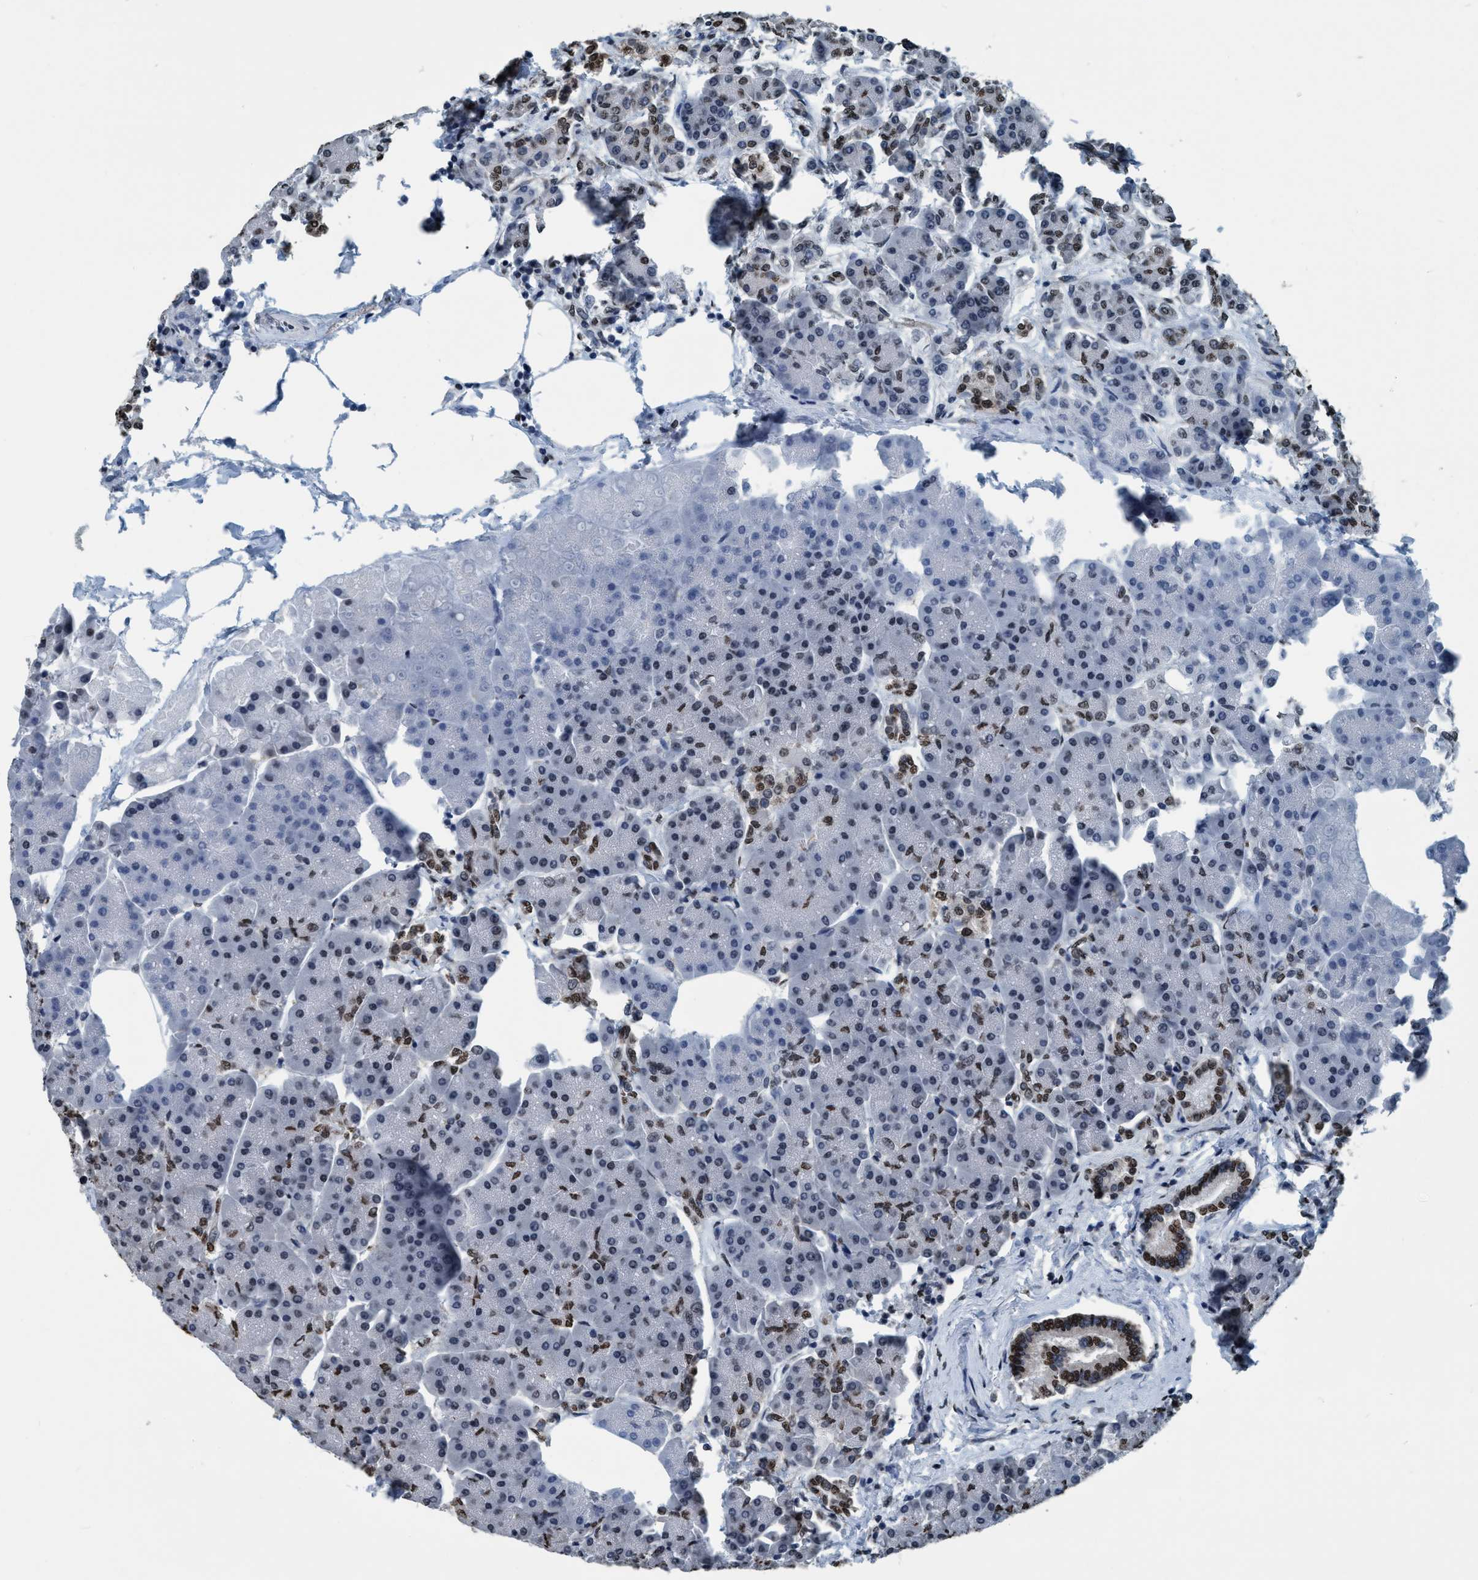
{"staining": {"intensity": "moderate", "quantity": "25%-75%", "location": "nuclear"}, "tissue": "pancreas", "cell_type": "Exocrine glandular cells", "image_type": "normal", "snomed": [{"axis": "morphology", "description": "Normal tissue, NOS"}, {"axis": "topography", "description": "Pancreas"}], "caption": "Approximately 25%-75% of exocrine glandular cells in benign pancreas exhibit moderate nuclear protein positivity as visualized by brown immunohistochemical staining.", "gene": "CCNE2", "patient": {"sex": "female", "age": 70}}